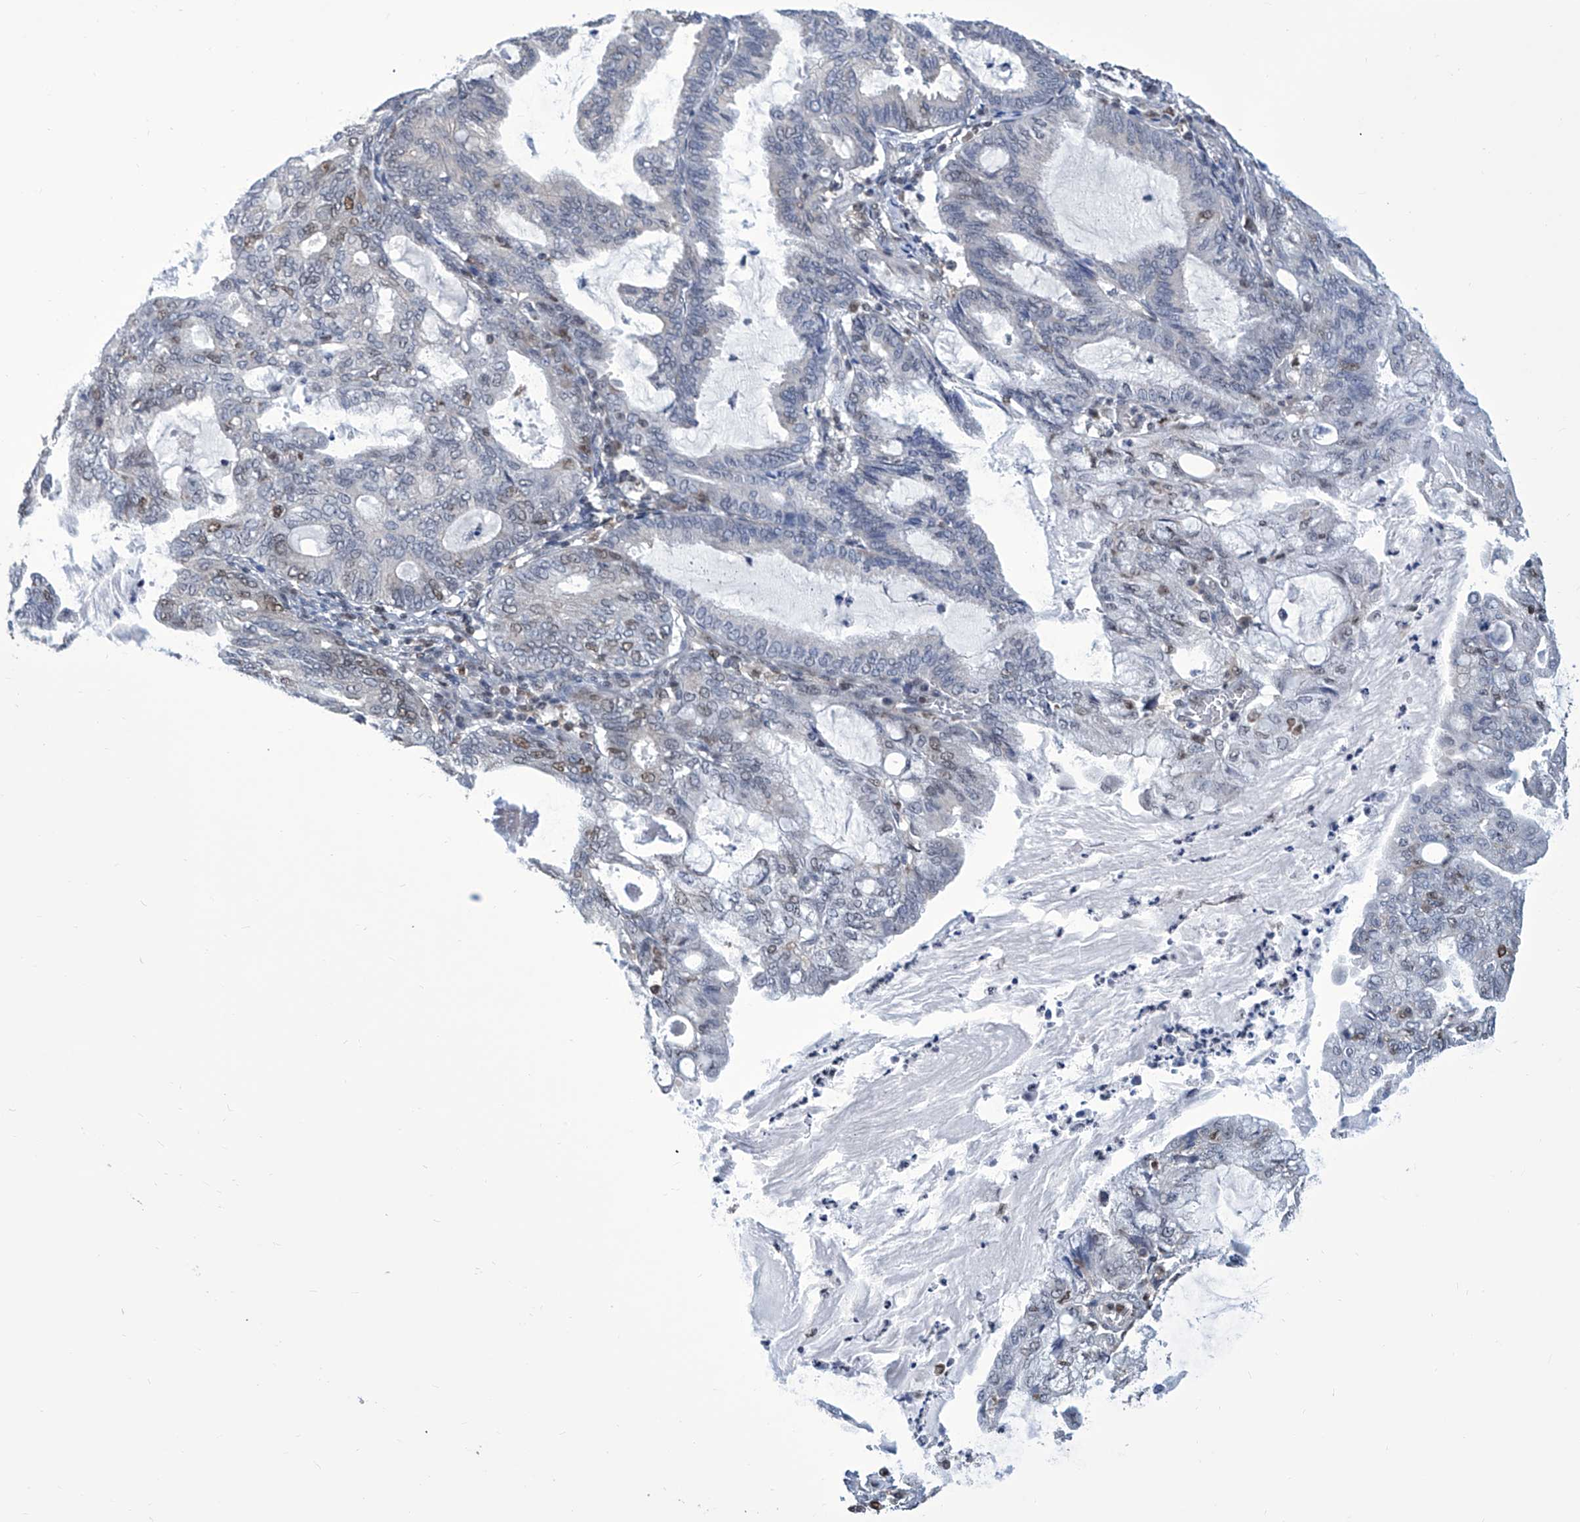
{"staining": {"intensity": "weak", "quantity": "<25%", "location": "nuclear"}, "tissue": "endometrial cancer", "cell_type": "Tumor cells", "image_type": "cancer", "snomed": [{"axis": "morphology", "description": "Adenocarcinoma, NOS"}, {"axis": "topography", "description": "Endometrium"}], "caption": "Immunohistochemical staining of adenocarcinoma (endometrial) exhibits no significant positivity in tumor cells.", "gene": "SREBF2", "patient": {"sex": "female", "age": 86}}